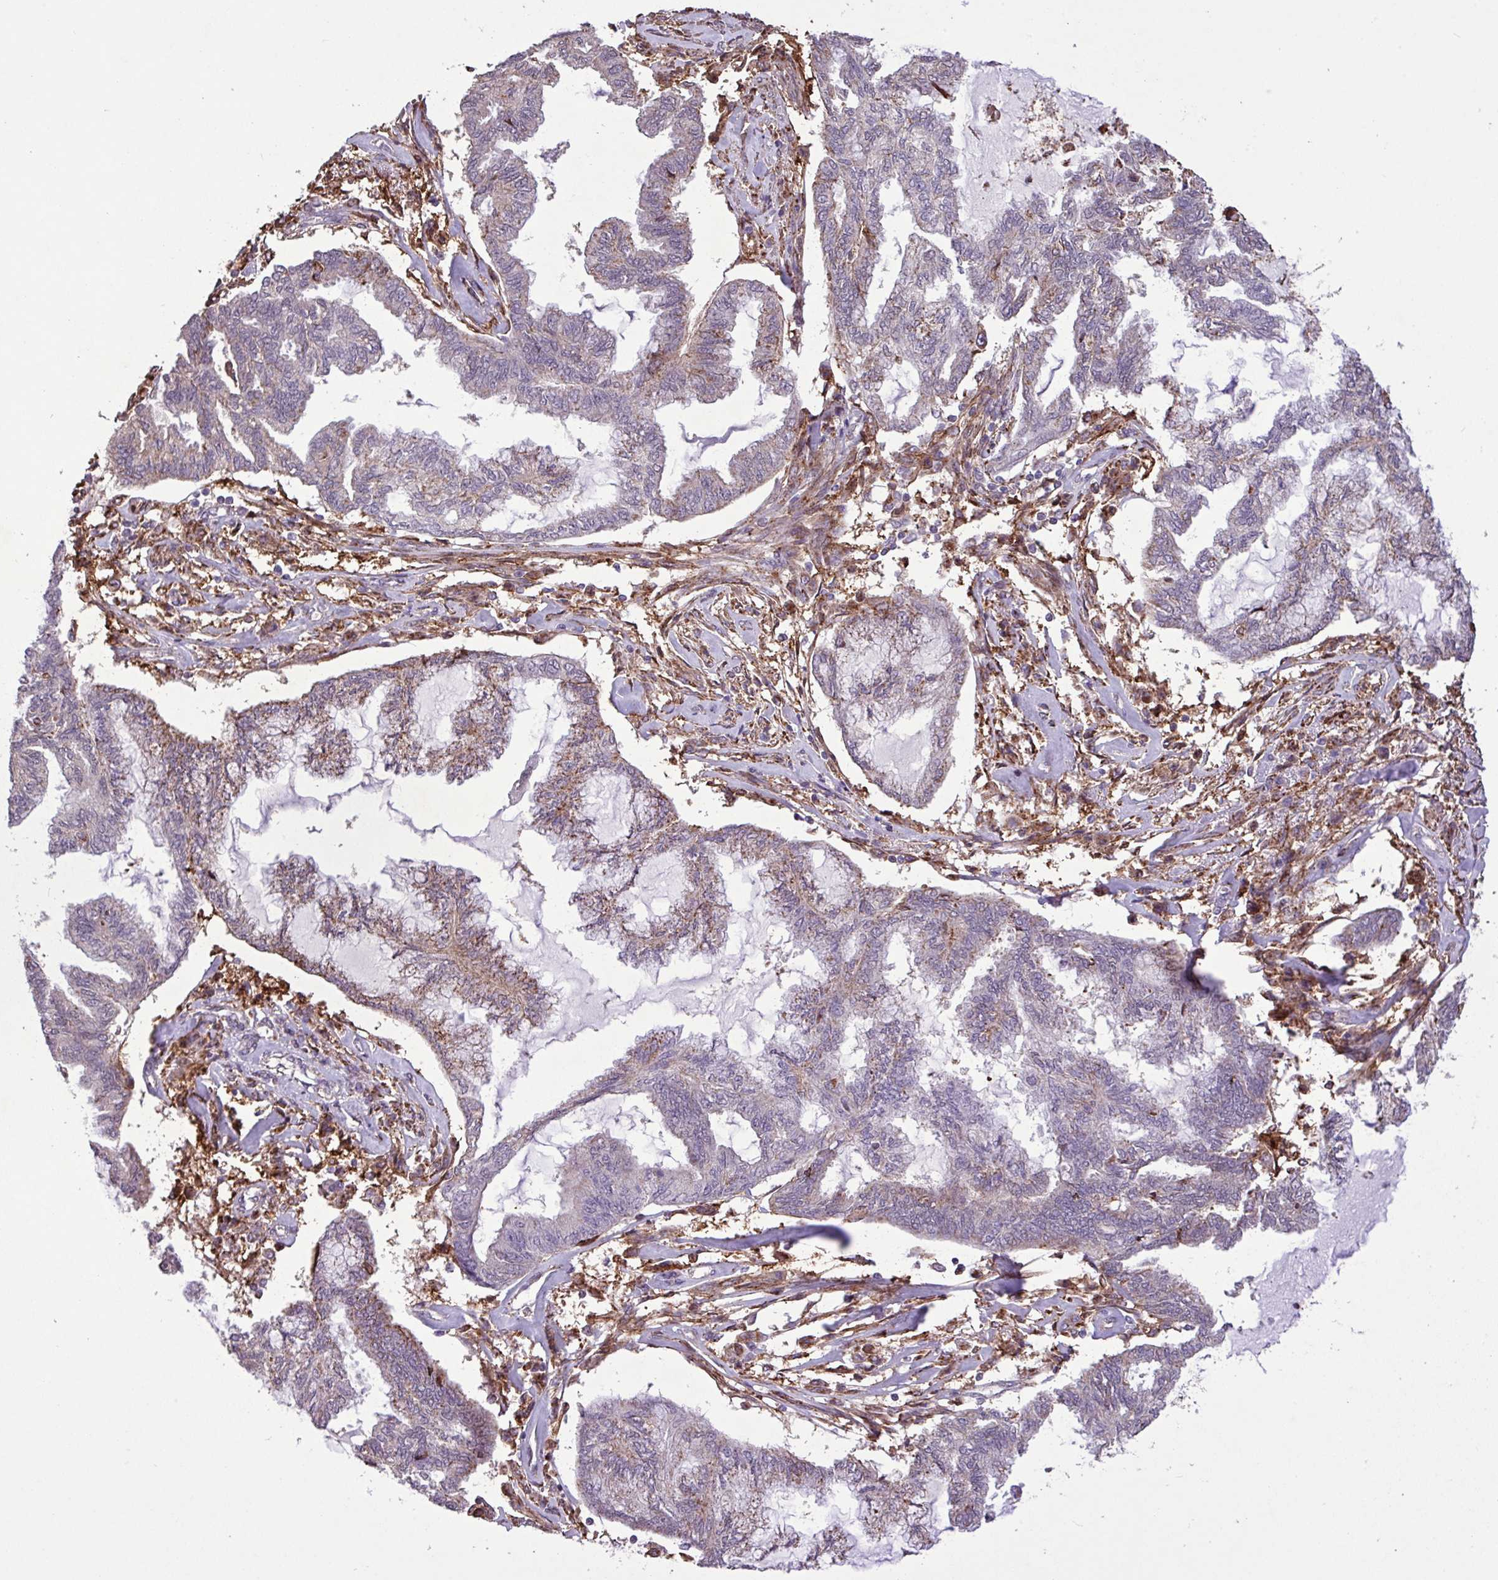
{"staining": {"intensity": "weak", "quantity": "25%-75%", "location": "cytoplasmic/membranous"}, "tissue": "endometrial cancer", "cell_type": "Tumor cells", "image_type": "cancer", "snomed": [{"axis": "morphology", "description": "Adenocarcinoma, NOS"}, {"axis": "topography", "description": "Endometrium"}], "caption": "About 25%-75% of tumor cells in human endometrial cancer (adenocarcinoma) exhibit weak cytoplasmic/membranous protein positivity as visualized by brown immunohistochemical staining.", "gene": "RPP25L", "patient": {"sex": "female", "age": 86}}